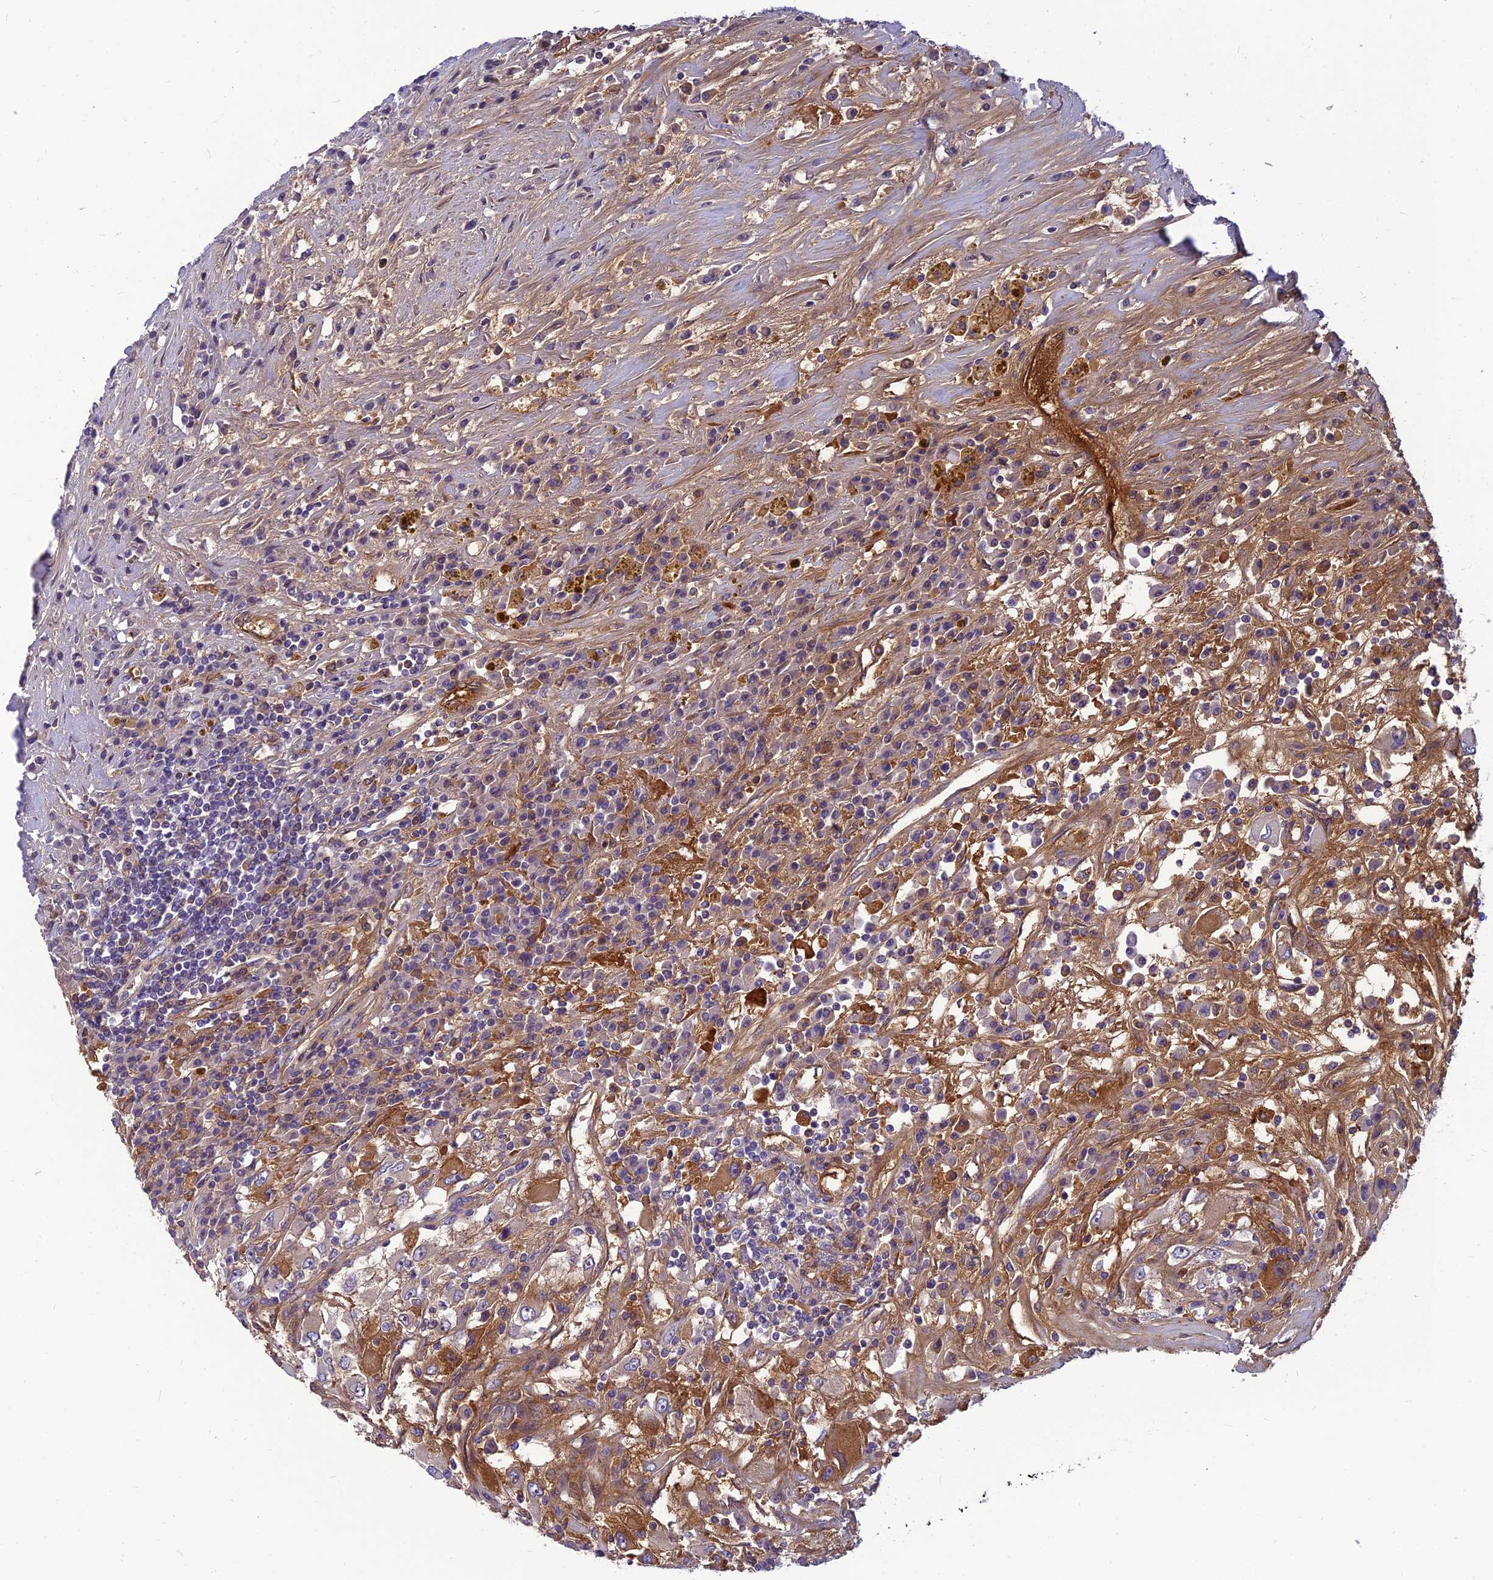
{"staining": {"intensity": "moderate", "quantity": "<25%", "location": "cytoplasmic/membranous"}, "tissue": "renal cancer", "cell_type": "Tumor cells", "image_type": "cancer", "snomed": [{"axis": "morphology", "description": "Adenocarcinoma, NOS"}, {"axis": "topography", "description": "Kidney"}], "caption": "Tumor cells exhibit low levels of moderate cytoplasmic/membranous expression in approximately <25% of cells in adenocarcinoma (renal).", "gene": "CLEC11A", "patient": {"sex": "female", "age": 52}}